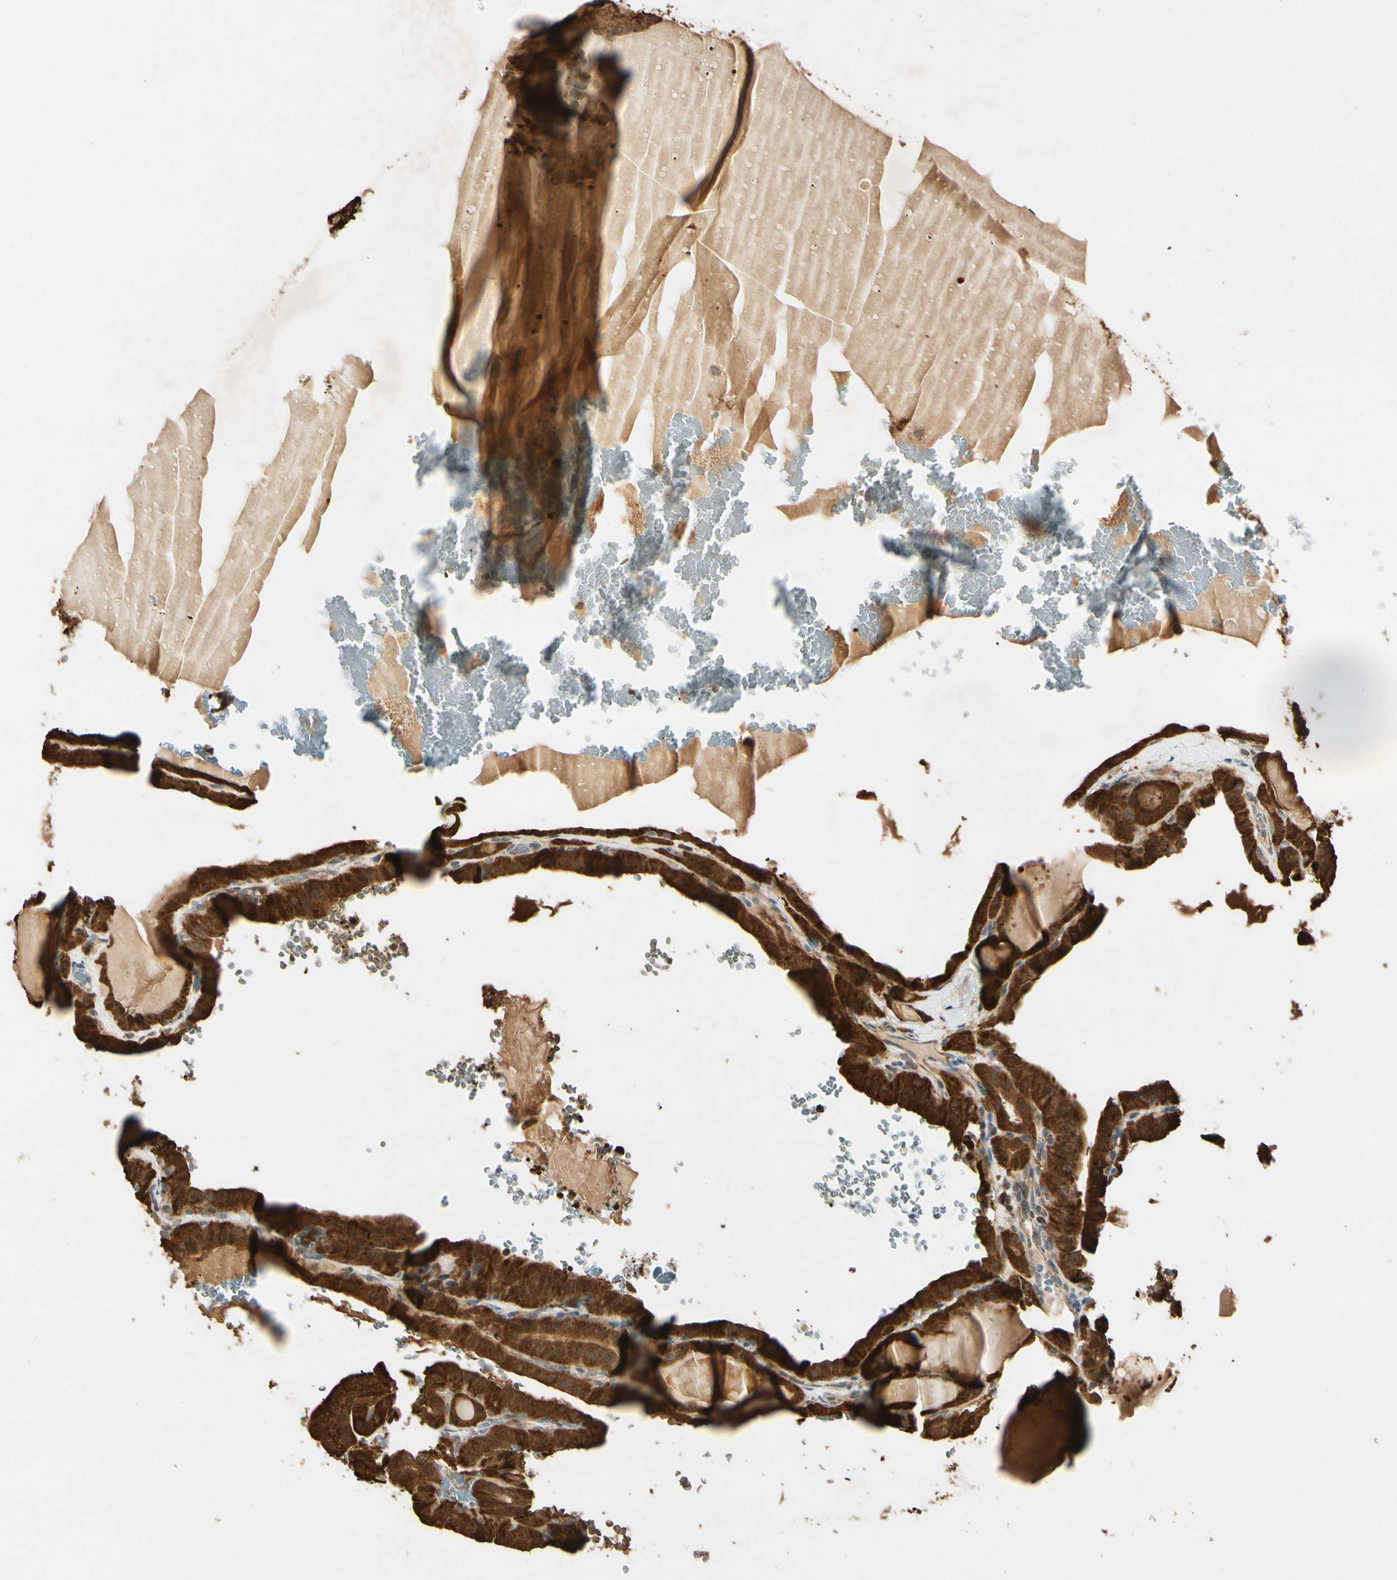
{"staining": {"intensity": "strong", "quantity": ">75%", "location": "cytoplasmic/membranous,nuclear"}, "tissue": "thyroid cancer", "cell_type": "Tumor cells", "image_type": "cancer", "snomed": [{"axis": "morphology", "description": "Papillary adenocarcinoma, NOS"}, {"axis": "topography", "description": "Thyroid gland"}], "caption": "IHC (DAB (3,3'-diaminobenzidine)) staining of thyroid cancer shows strong cytoplasmic/membranous and nuclear protein expression in approximately >75% of tumor cells.", "gene": "PRDX5", "patient": {"sex": "male", "age": 77}}